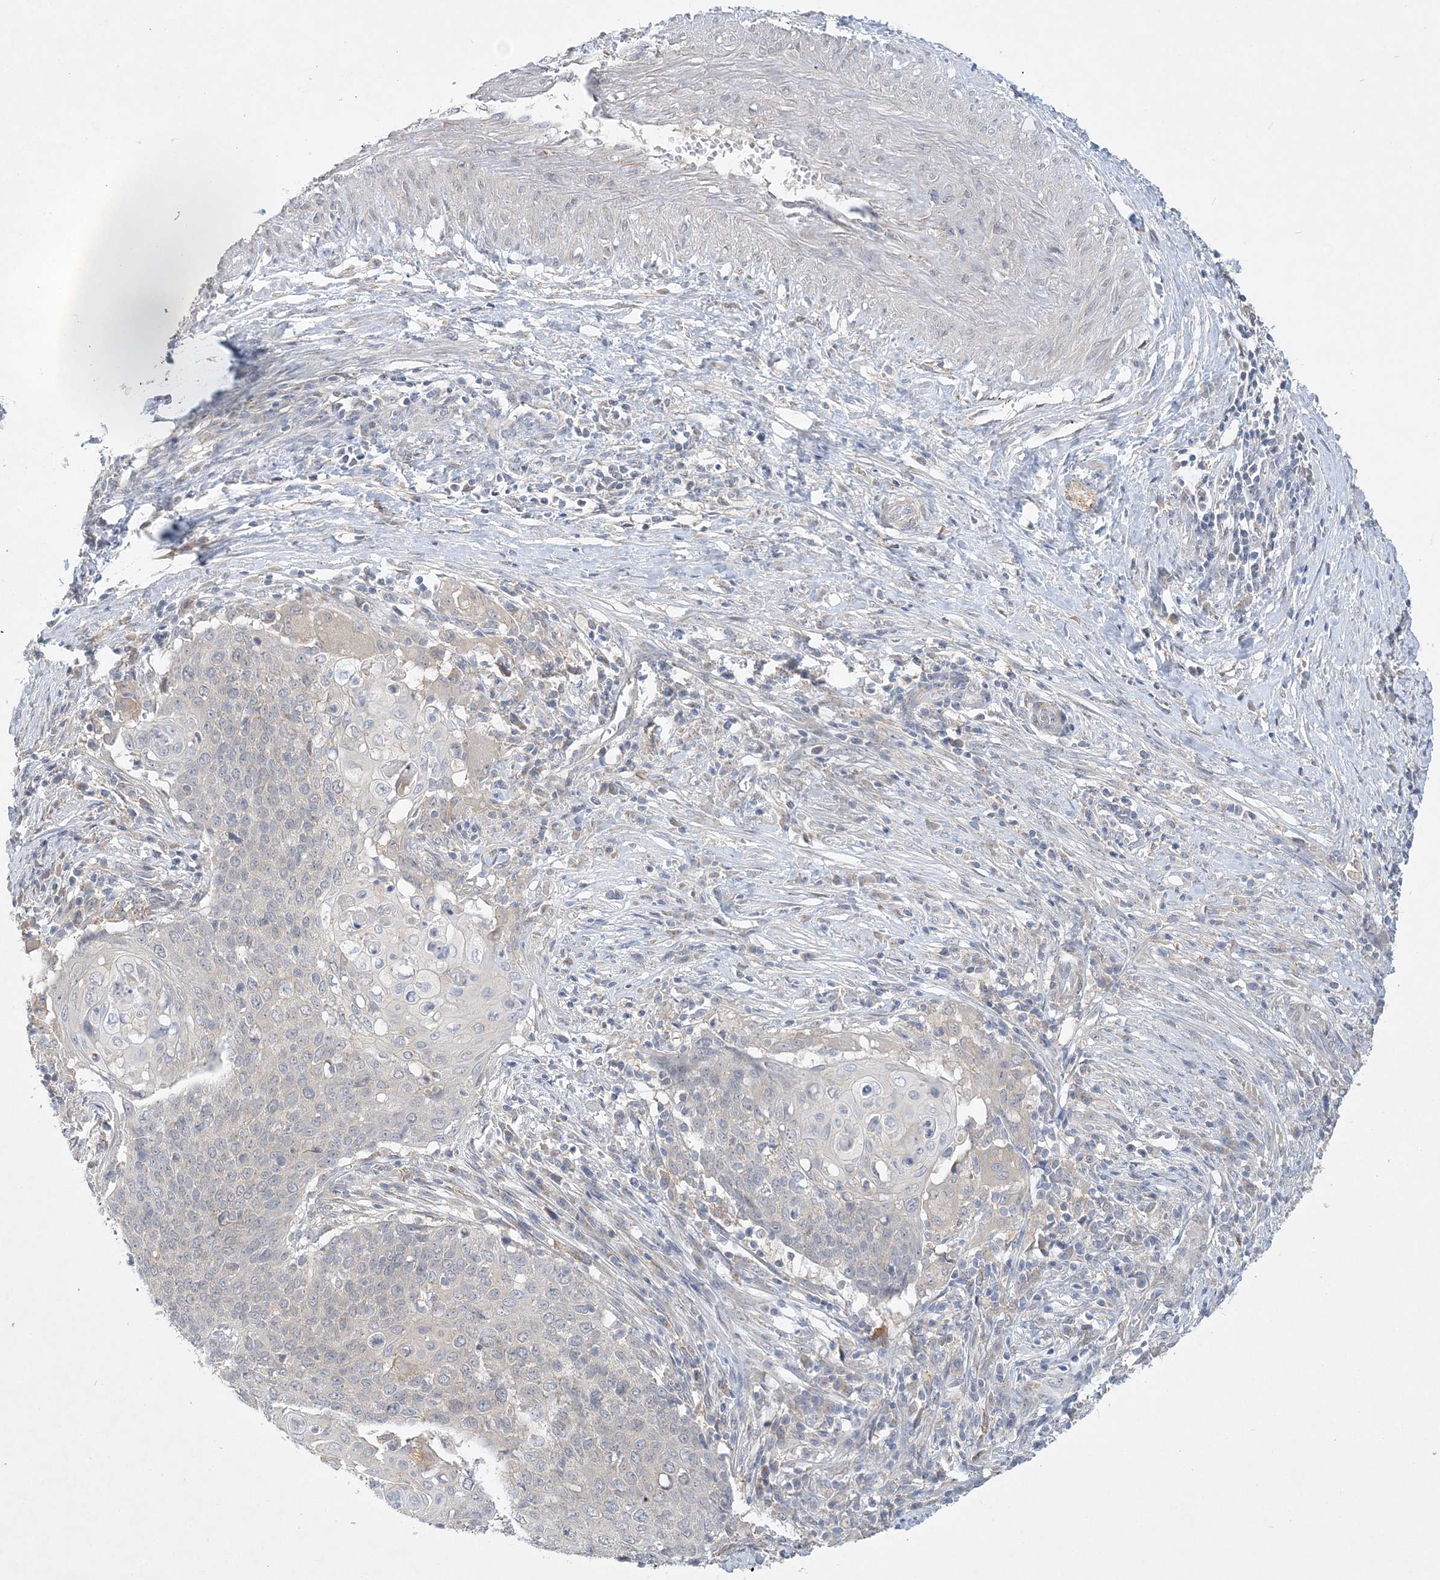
{"staining": {"intensity": "weak", "quantity": "<25%", "location": "cytoplasmic/membranous"}, "tissue": "cervical cancer", "cell_type": "Tumor cells", "image_type": "cancer", "snomed": [{"axis": "morphology", "description": "Squamous cell carcinoma, NOS"}, {"axis": "topography", "description": "Cervix"}], "caption": "High magnification brightfield microscopy of cervical cancer (squamous cell carcinoma) stained with DAB (3,3'-diaminobenzidine) (brown) and counterstained with hematoxylin (blue): tumor cells show no significant positivity.", "gene": "ANKRD35", "patient": {"sex": "female", "age": 39}}